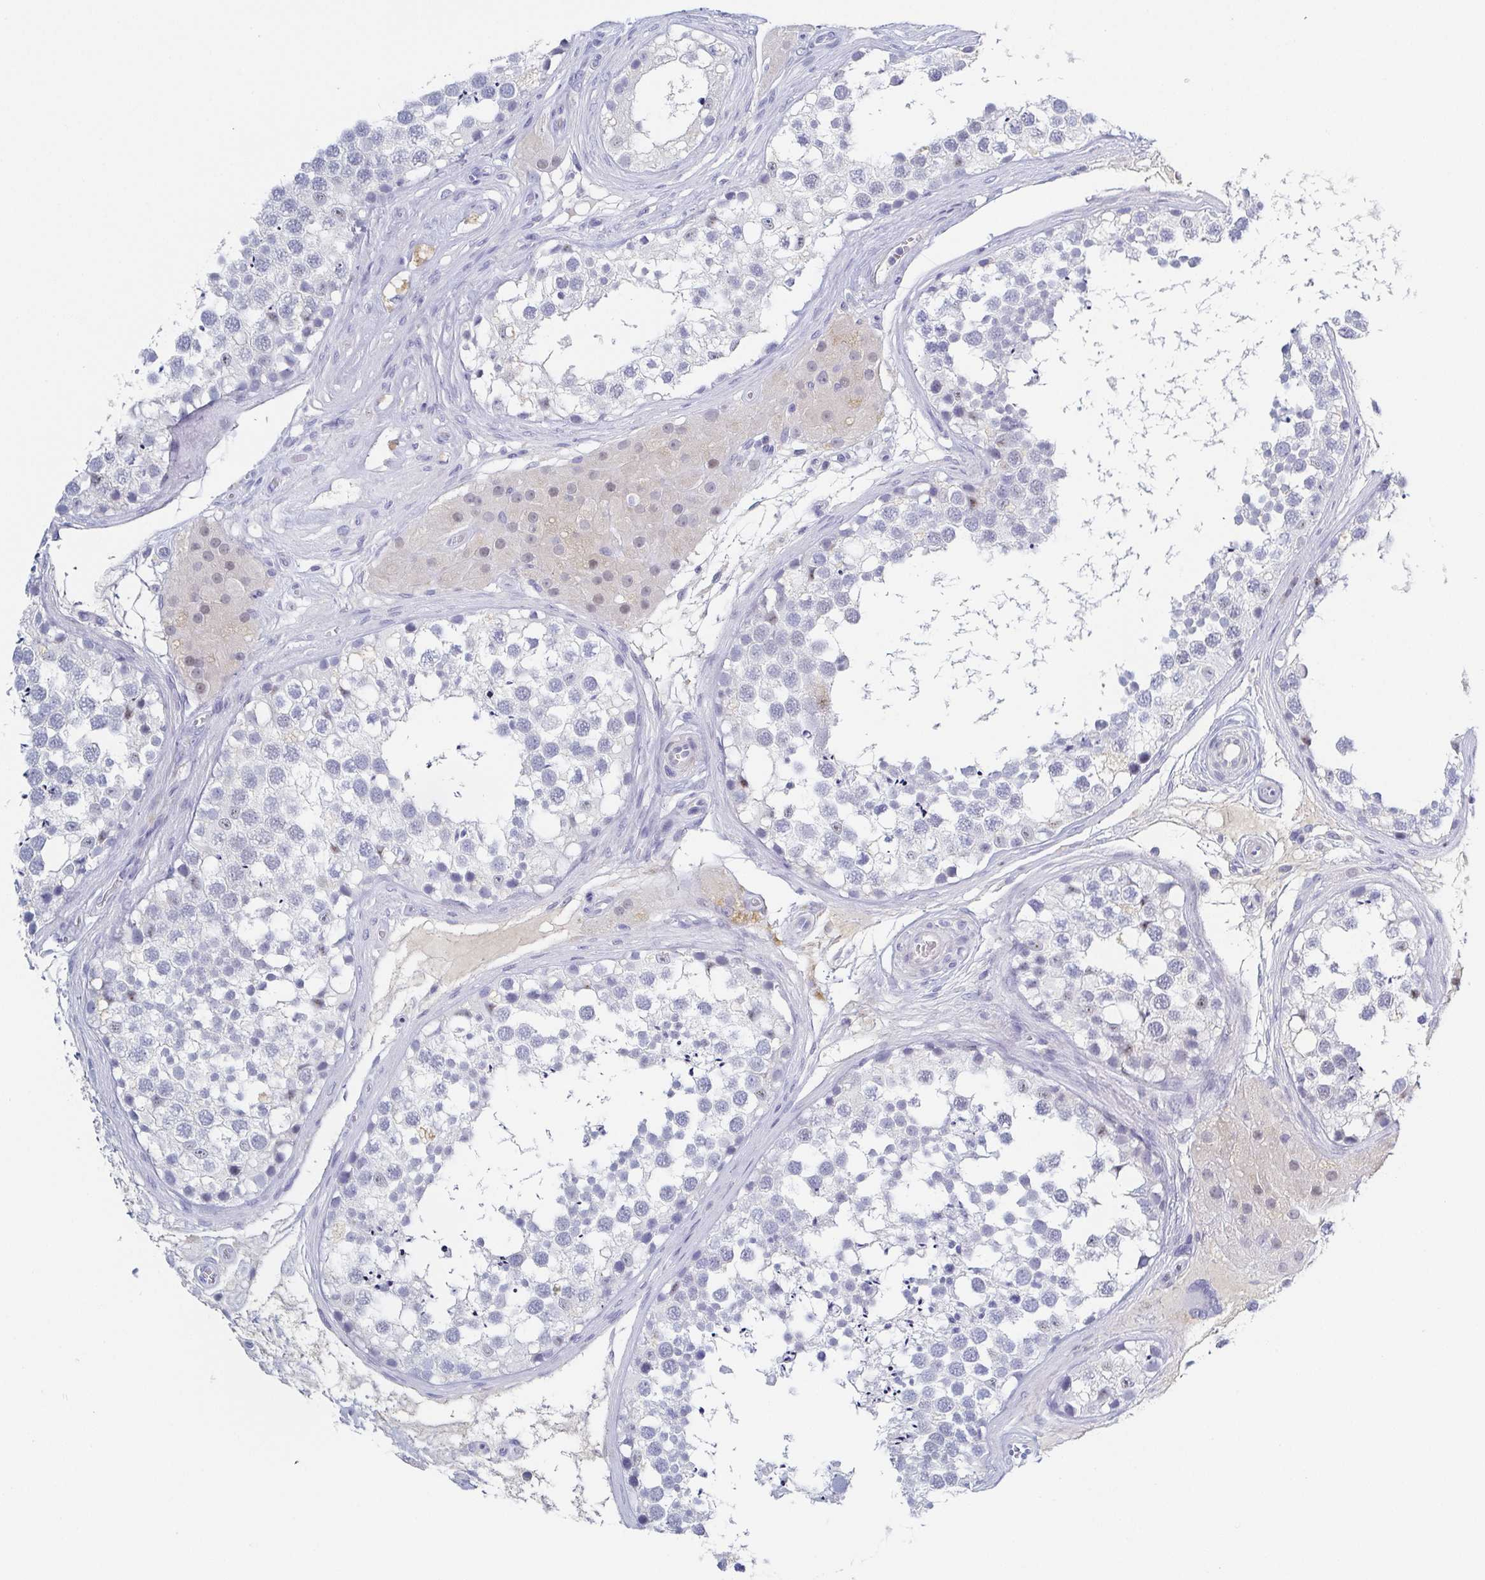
{"staining": {"intensity": "negative", "quantity": "none", "location": "none"}, "tissue": "testis", "cell_type": "Cells in seminiferous ducts", "image_type": "normal", "snomed": [{"axis": "morphology", "description": "Normal tissue, NOS"}, {"axis": "morphology", "description": "Seminoma, NOS"}, {"axis": "topography", "description": "Testis"}], "caption": "Cells in seminiferous ducts show no significant protein positivity in unremarkable testis.", "gene": "RHOV", "patient": {"sex": "male", "age": 65}}